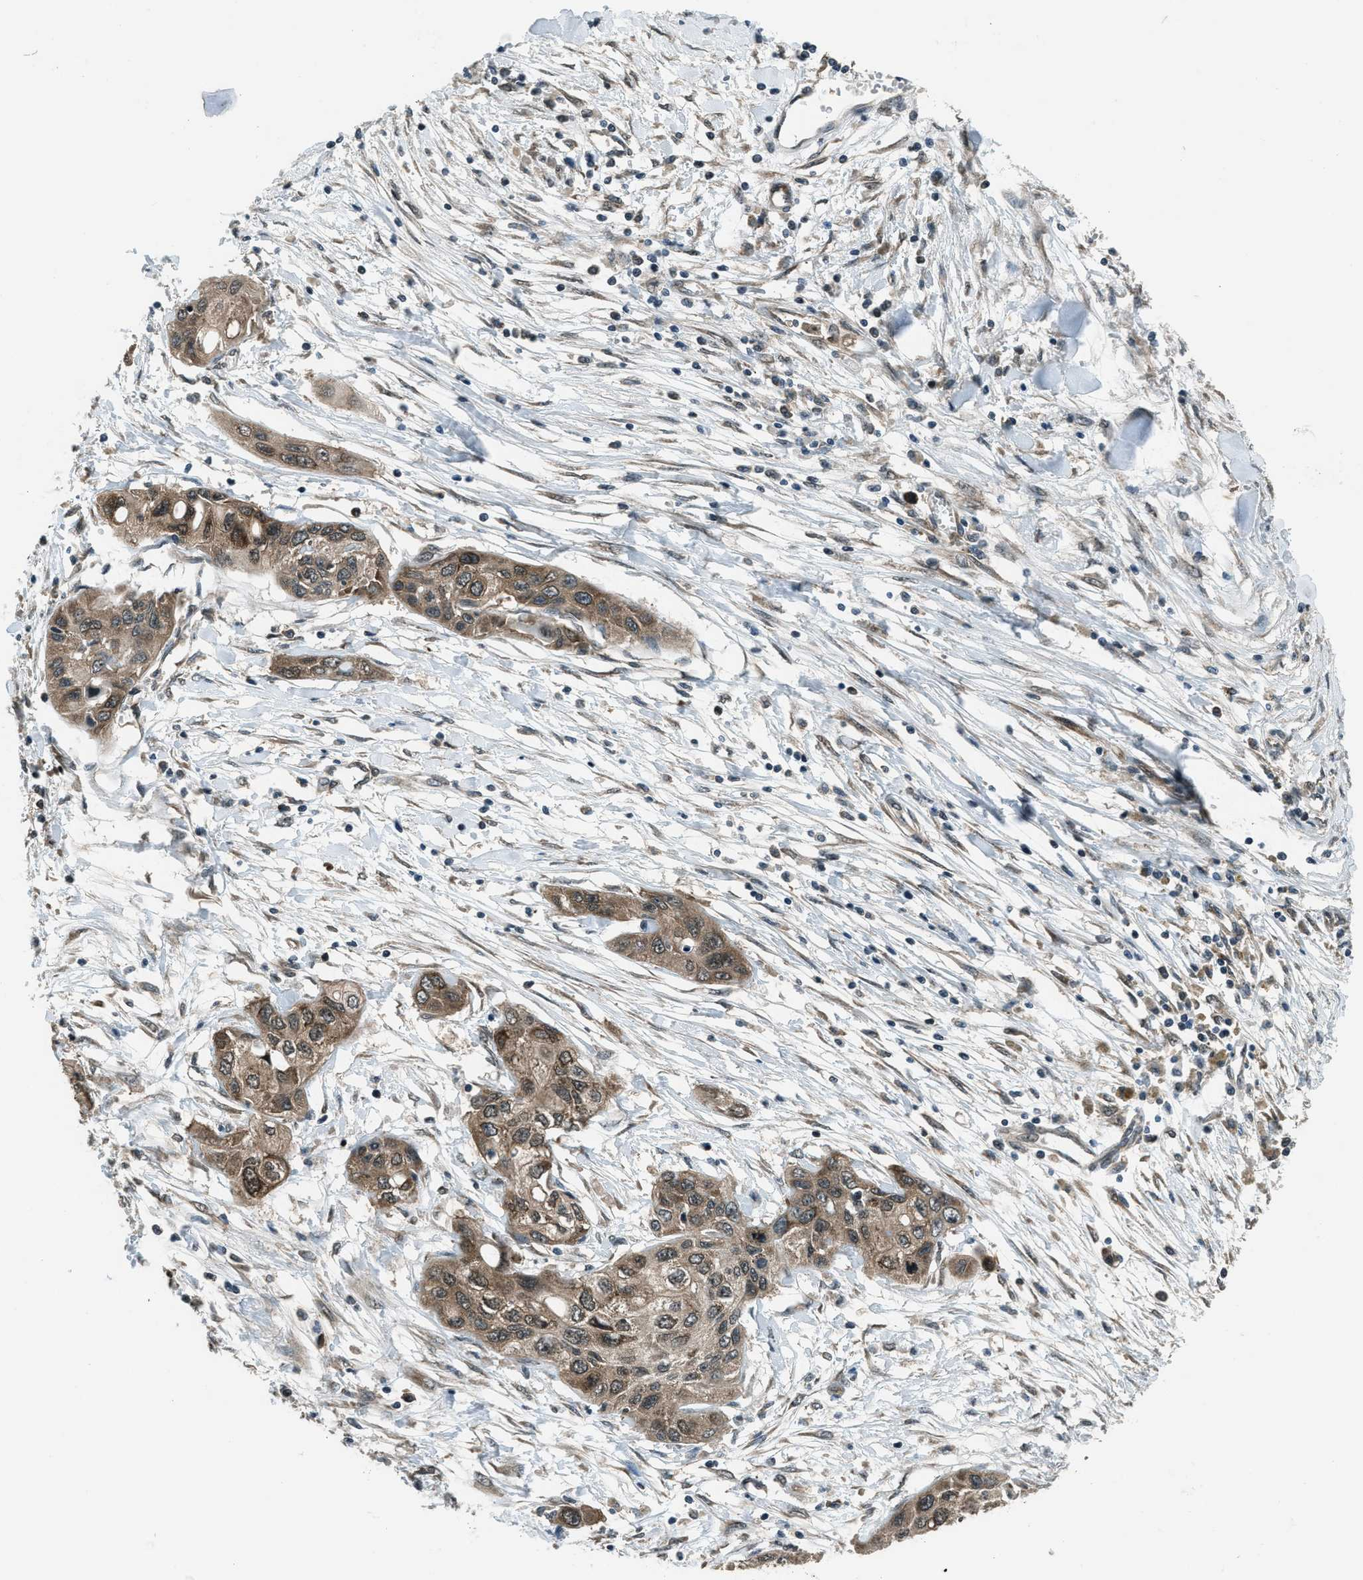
{"staining": {"intensity": "moderate", "quantity": ">75%", "location": "cytoplasmic/membranous"}, "tissue": "pancreatic cancer", "cell_type": "Tumor cells", "image_type": "cancer", "snomed": [{"axis": "morphology", "description": "Adenocarcinoma, NOS"}, {"axis": "topography", "description": "Pancreas"}], "caption": "Protein expression analysis of human pancreatic cancer reveals moderate cytoplasmic/membranous positivity in about >75% of tumor cells.", "gene": "ASAP2", "patient": {"sex": "female", "age": 70}}